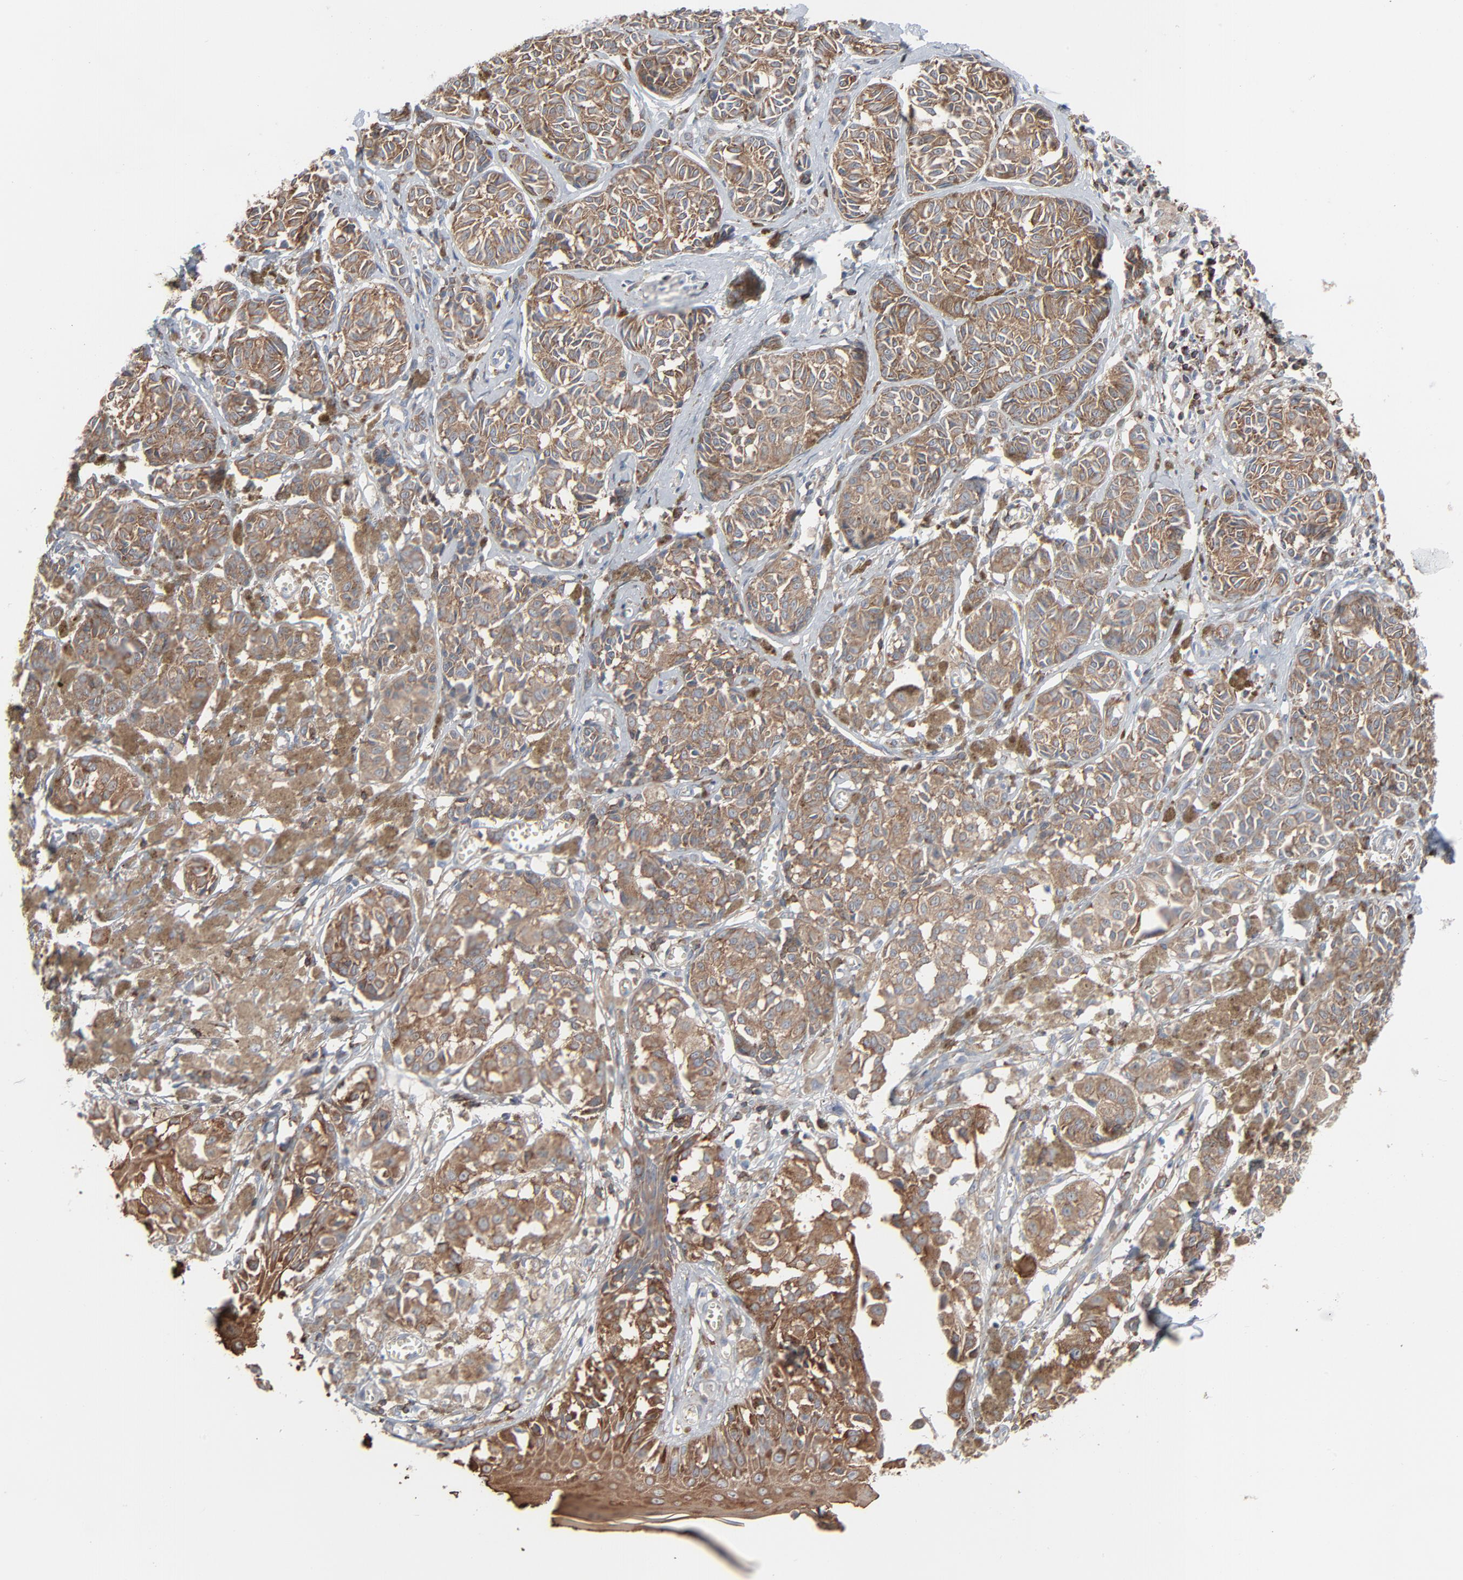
{"staining": {"intensity": "strong", "quantity": ">75%", "location": "cytoplasmic/membranous"}, "tissue": "melanoma", "cell_type": "Tumor cells", "image_type": "cancer", "snomed": [{"axis": "morphology", "description": "Malignant melanoma, NOS"}, {"axis": "topography", "description": "Skin"}], "caption": "Immunohistochemistry (IHC) (DAB) staining of human malignant melanoma demonstrates strong cytoplasmic/membranous protein staining in about >75% of tumor cells. Using DAB (3,3'-diaminobenzidine) (brown) and hematoxylin (blue) stains, captured at high magnification using brightfield microscopy.", "gene": "OPTN", "patient": {"sex": "male", "age": 76}}